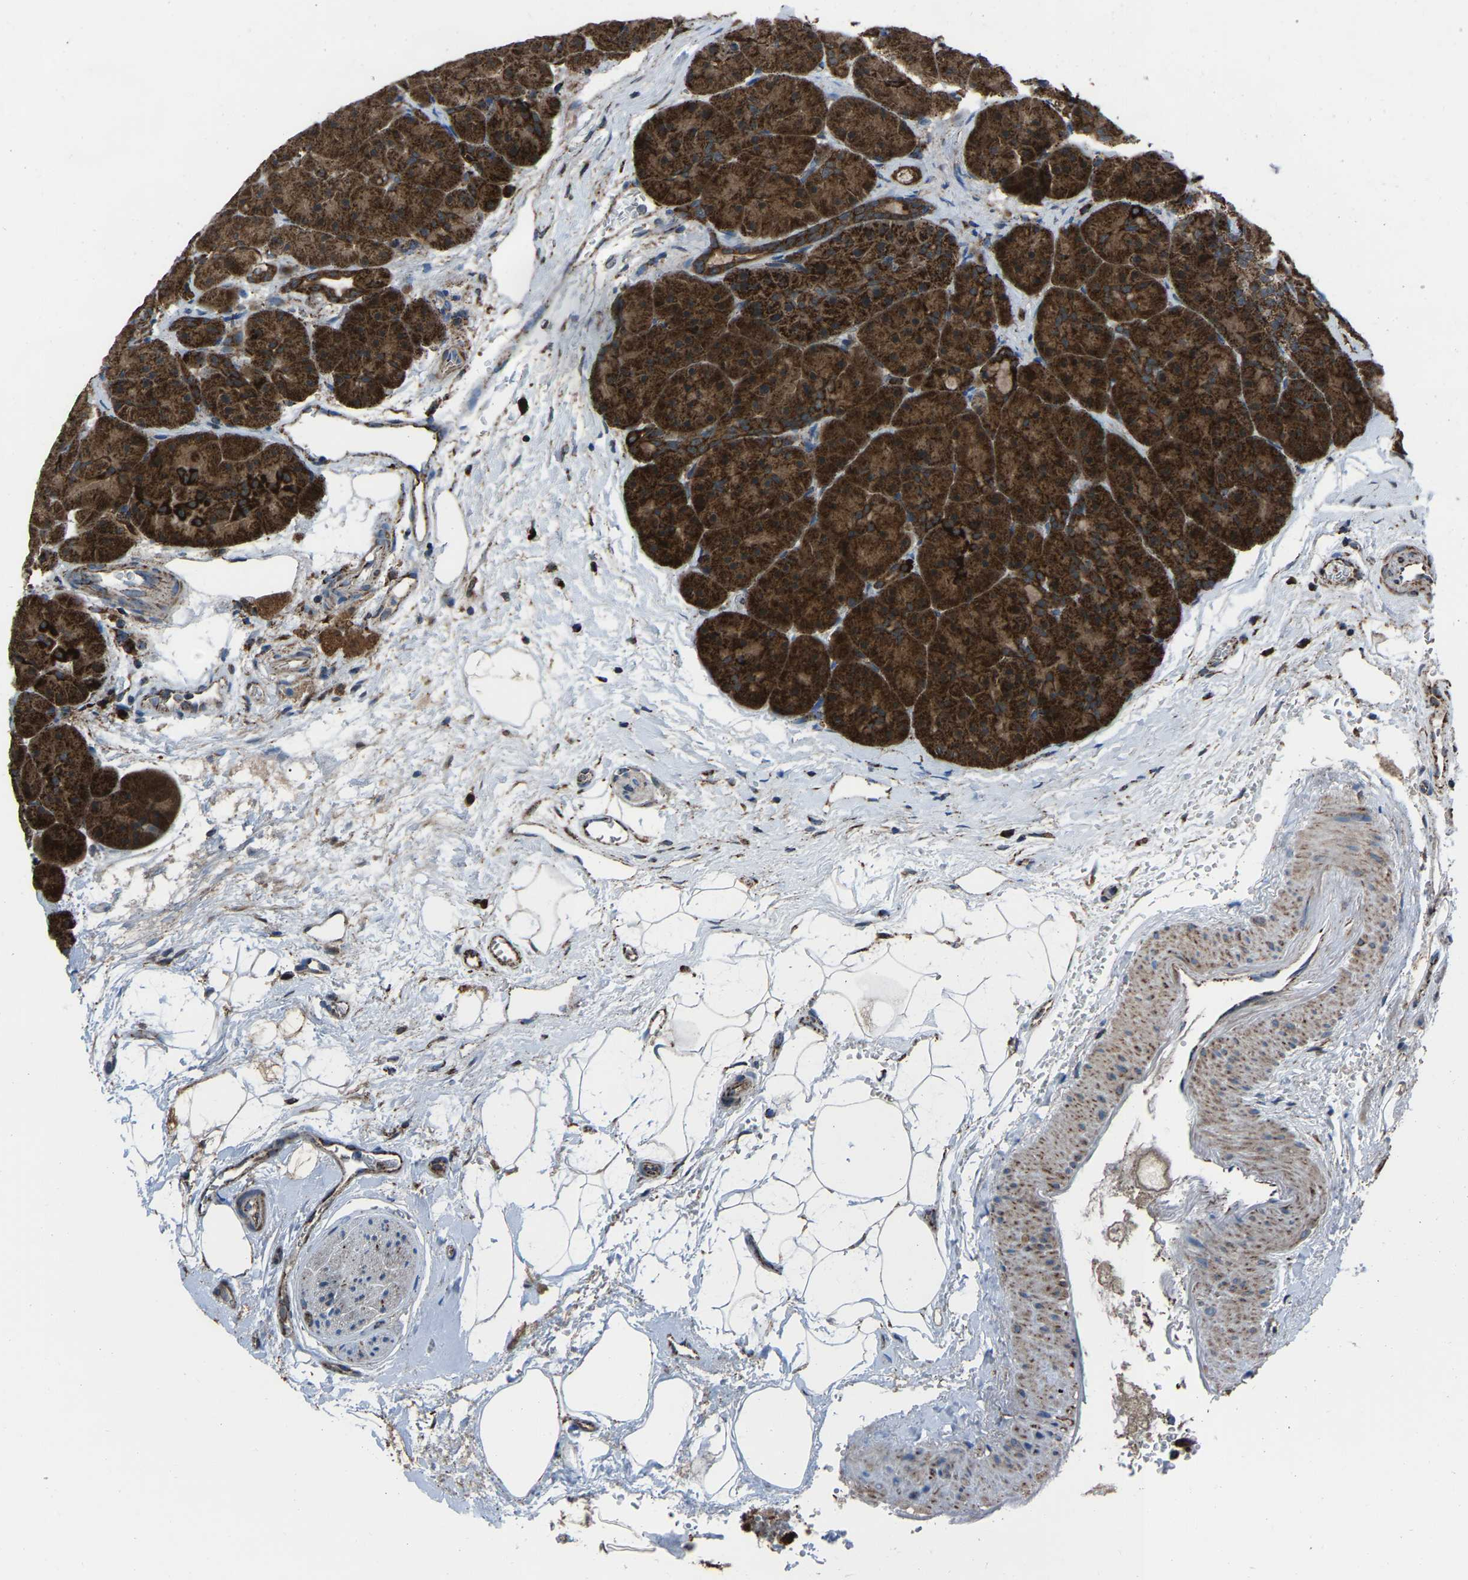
{"staining": {"intensity": "strong", "quantity": ">75%", "location": "cytoplasmic/membranous"}, "tissue": "pancreas", "cell_type": "Exocrine glandular cells", "image_type": "normal", "snomed": [{"axis": "morphology", "description": "Normal tissue, NOS"}, {"axis": "topography", "description": "Pancreas"}], "caption": "Benign pancreas was stained to show a protein in brown. There is high levels of strong cytoplasmic/membranous staining in approximately >75% of exocrine glandular cells.", "gene": "AKR1A1", "patient": {"sex": "male", "age": 66}}